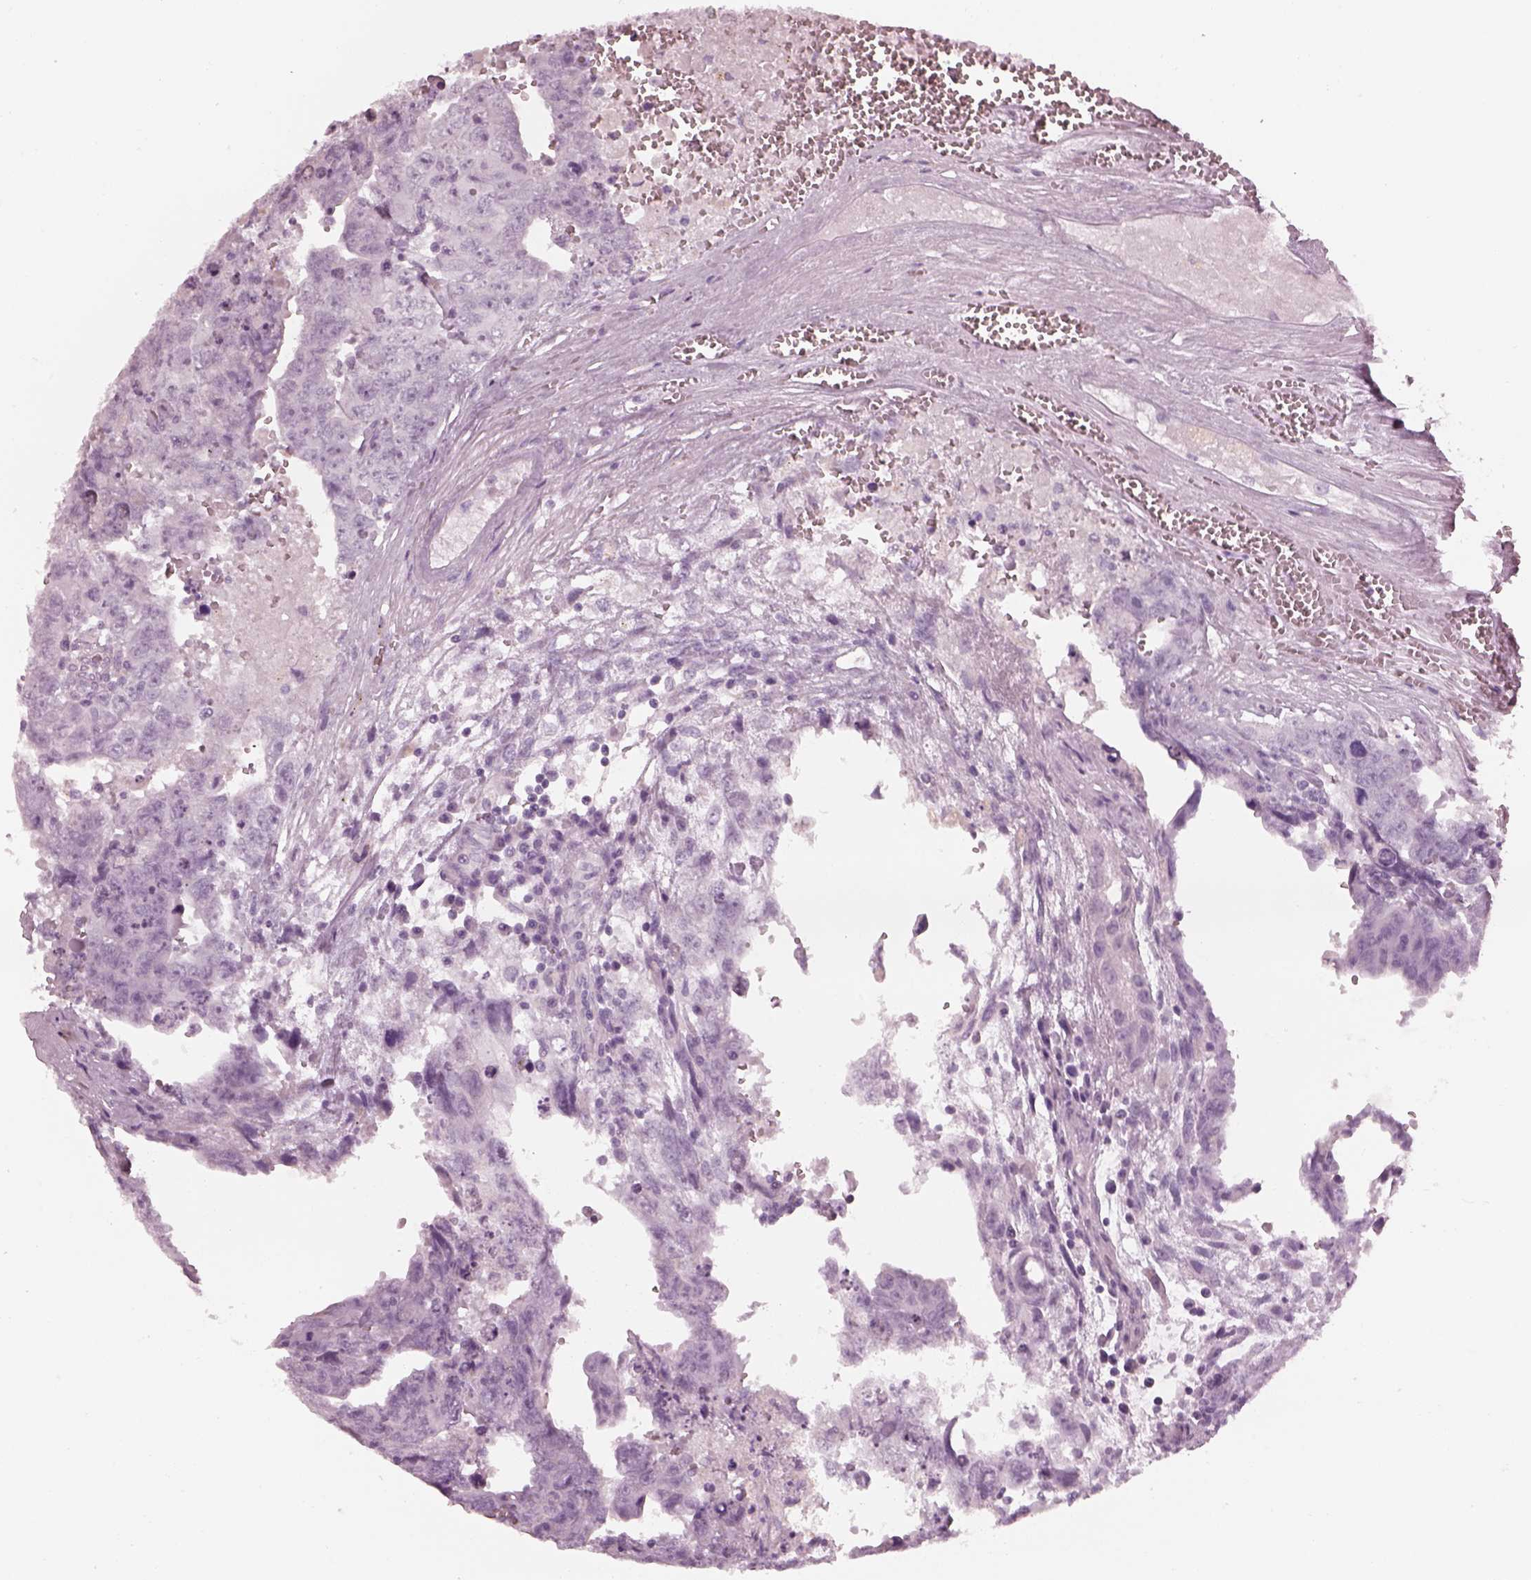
{"staining": {"intensity": "negative", "quantity": "none", "location": "none"}, "tissue": "testis cancer", "cell_type": "Tumor cells", "image_type": "cancer", "snomed": [{"axis": "morphology", "description": "Carcinoma, Embryonal, NOS"}, {"axis": "topography", "description": "Testis"}], "caption": "Human testis embryonal carcinoma stained for a protein using IHC exhibits no staining in tumor cells.", "gene": "RSPH9", "patient": {"sex": "male", "age": 24}}